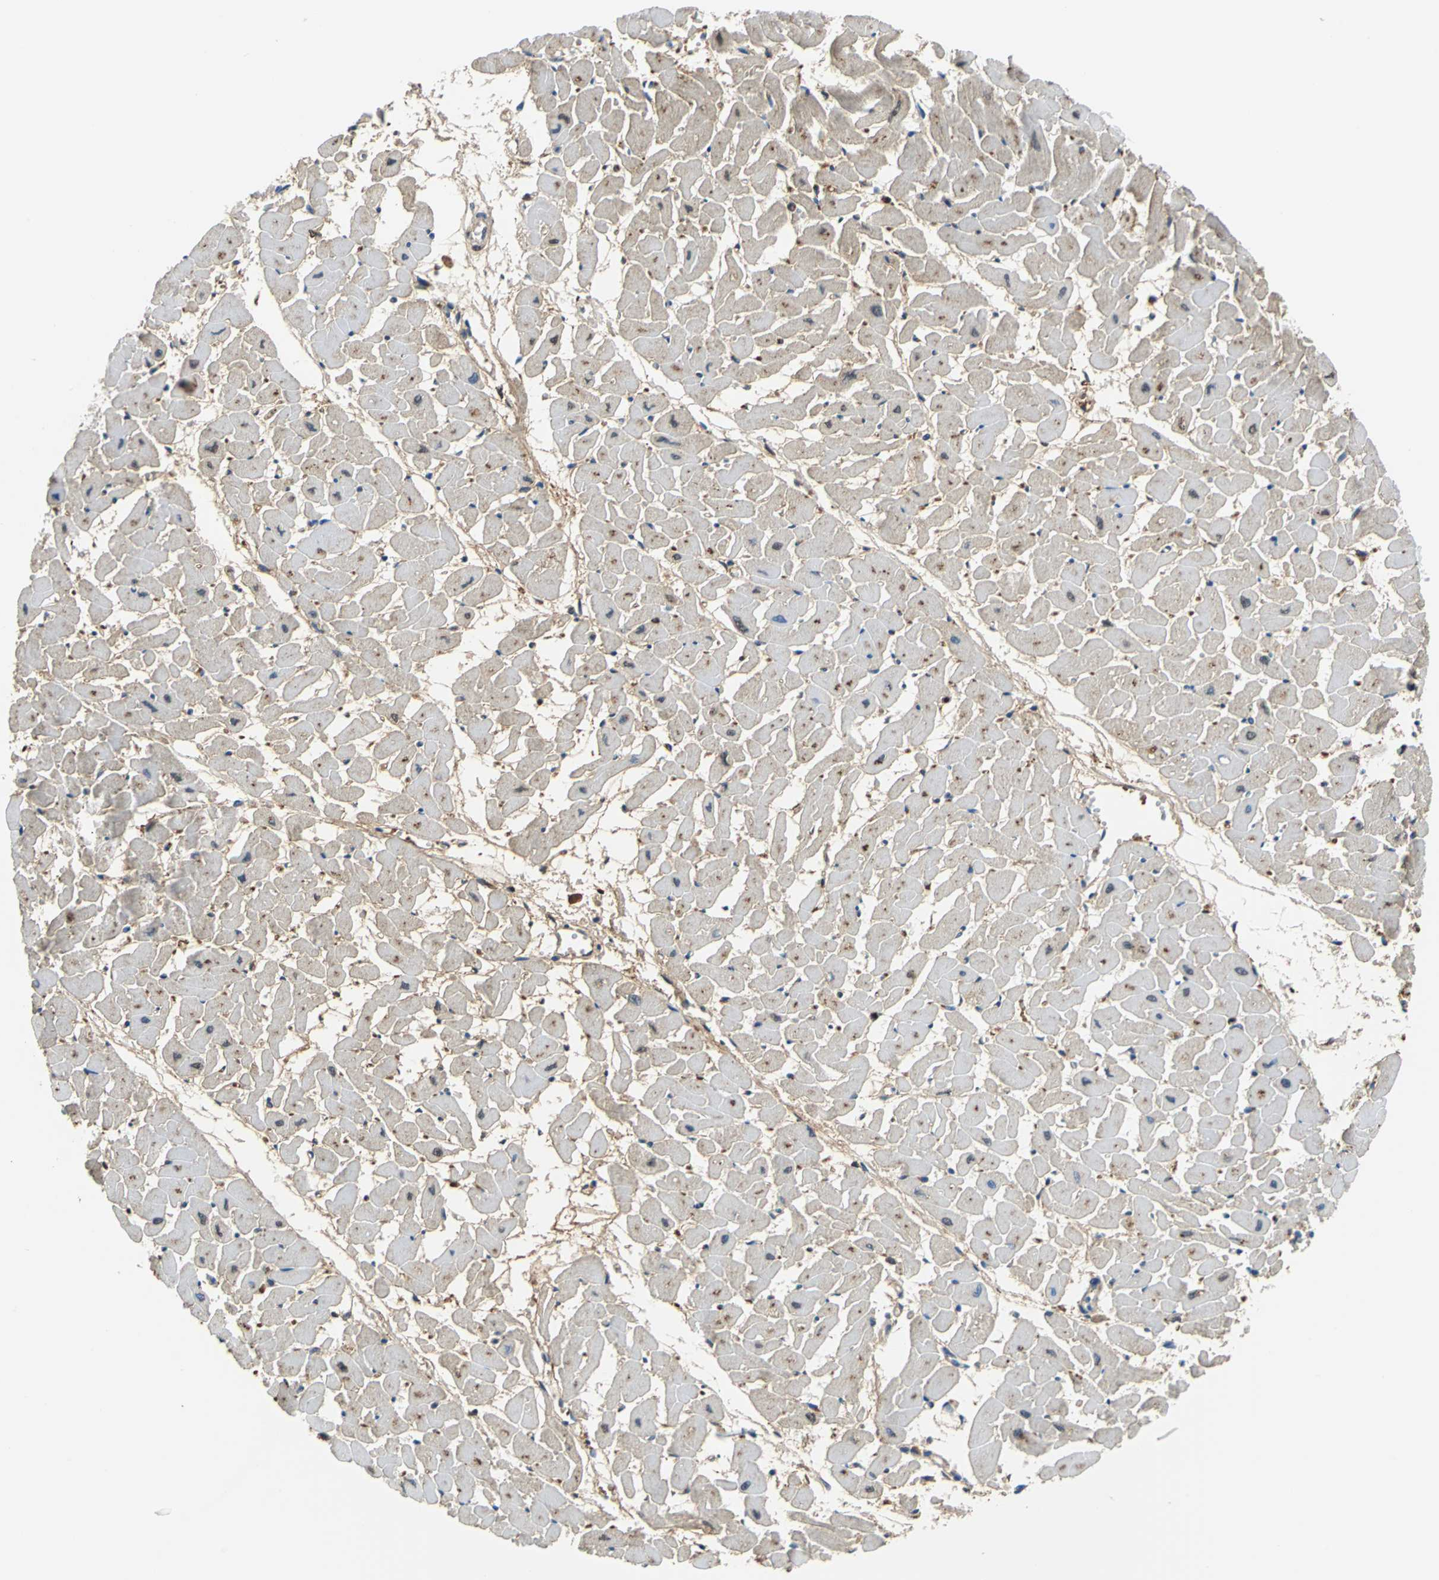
{"staining": {"intensity": "moderate", "quantity": "<25%", "location": "cytoplasmic/membranous"}, "tissue": "heart muscle", "cell_type": "Cardiomyocytes", "image_type": "normal", "snomed": [{"axis": "morphology", "description": "Normal tissue, NOS"}, {"axis": "topography", "description": "Heart"}], "caption": "Immunohistochemistry staining of benign heart muscle, which reveals low levels of moderate cytoplasmic/membranous positivity in approximately <25% of cardiomyocytes indicating moderate cytoplasmic/membranous protein staining. The staining was performed using DAB (brown) for protein detection and nuclei were counterstained in hematoxylin (blue).", "gene": "ALB", "patient": {"sex": "female", "age": 19}}